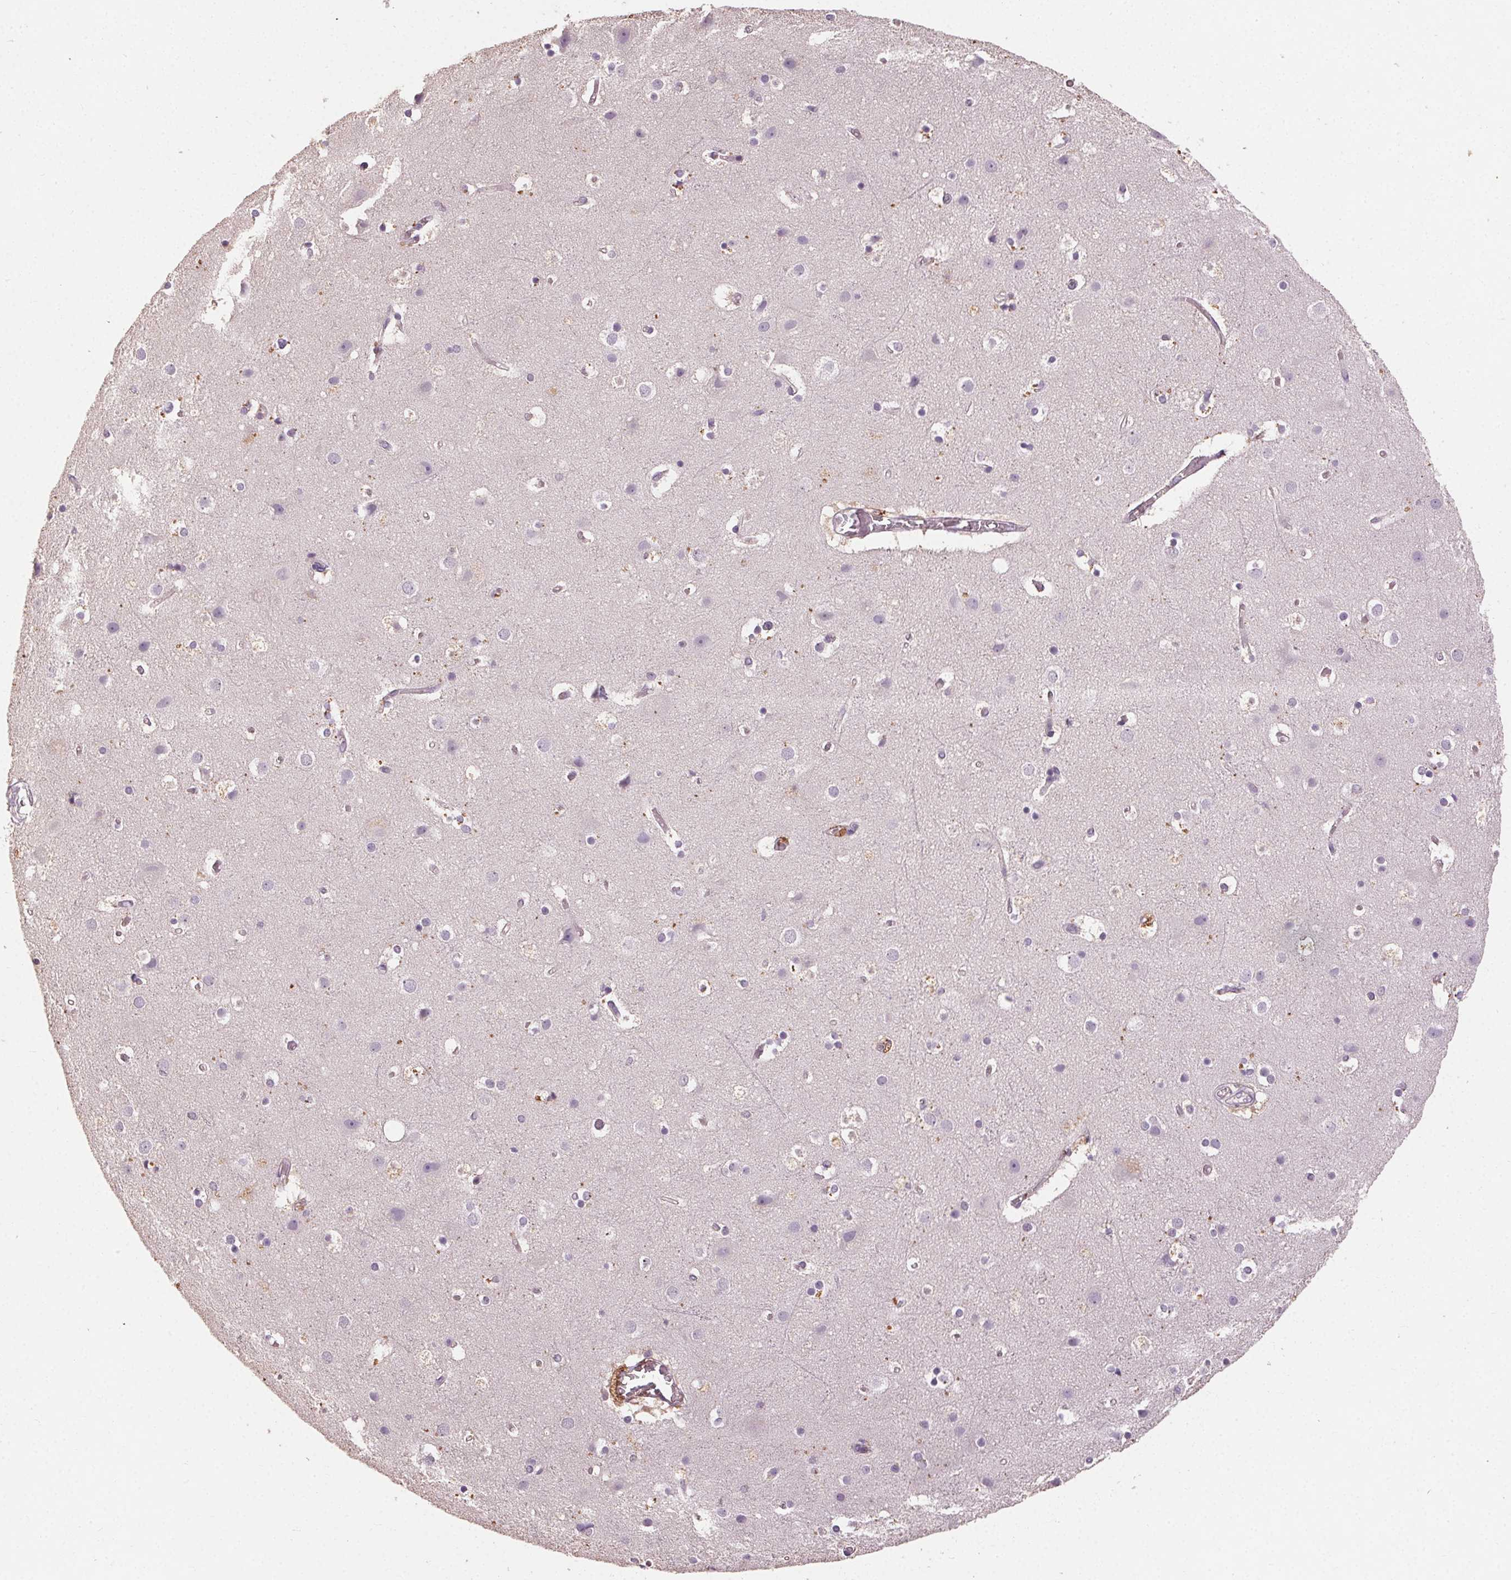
{"staining": {"intensity": "negative", "quantity": "none", "location": "none"}, "tissue": "cerebral cortex", "cell_type": "Endothelial cells", "image_type": "normal", "snomed": [{"axis": "morphology", "description": "Normal tissue, NOS"}, {"axis": "topography", "description": "Cerebral cortex"}], "caption": "Human cerebral cortex stained for a protein using immunohistochemistry shows no expression in endothelial cells.", "gene": "CLTRN", "patient": {"sex": "female", "age": 52}}